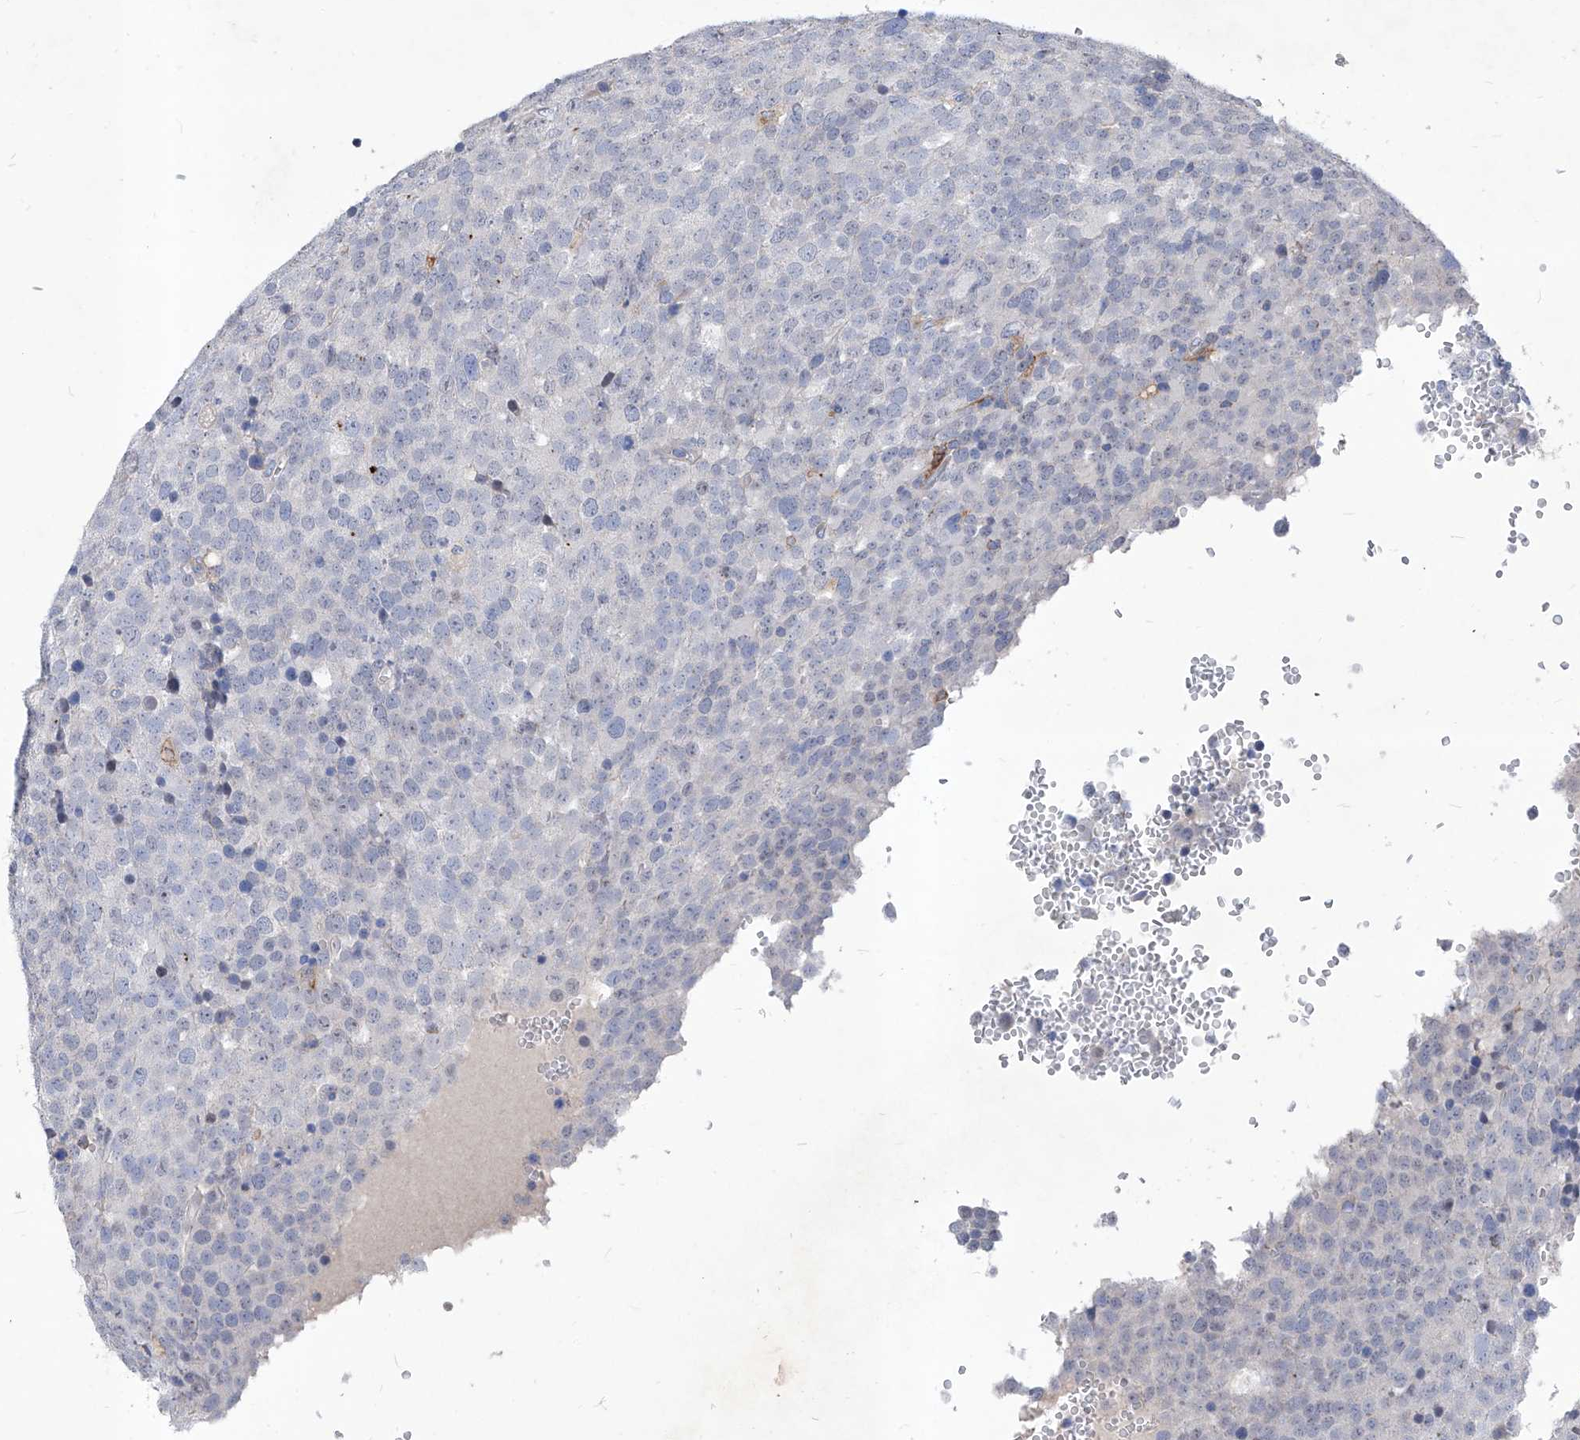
{"staining": {"intensity": "negative", "quantity": "none", "location": "none"}, "tissue": "testis cancer", "cell_type": "Tumor cells", "image_type": "cancer", "snomed": [{"axis": "morphology", "description": "Seminoma, NOS"}, {"axis": "topography", "description": "Testis"}], "caption": "Tumor cells show no significant staining in testis cancer.", "gene": "UBOX5", "patient": {"sex": "male", "age": 71}}